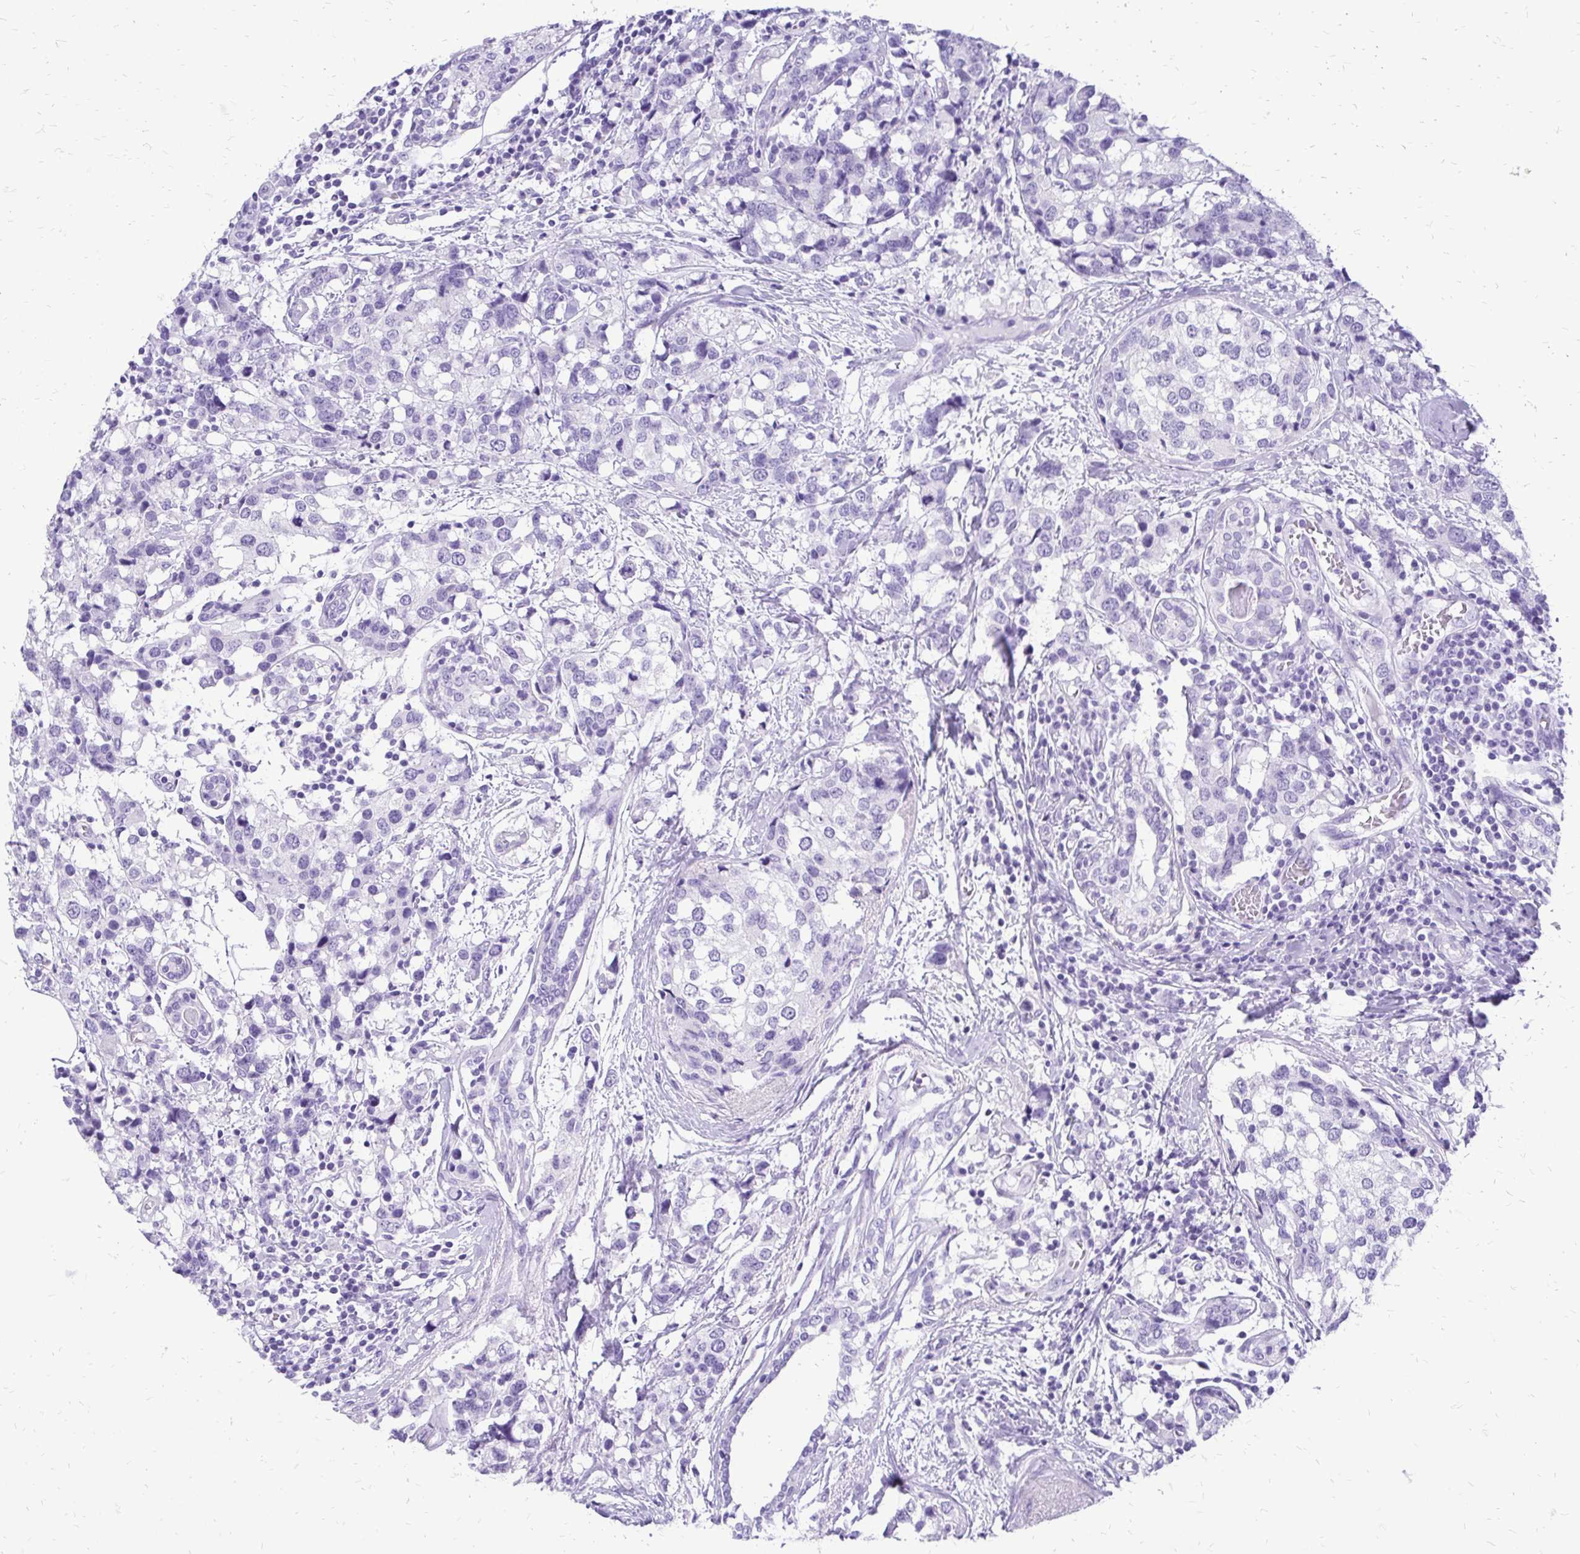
{"staining": {"intensity": "negative", "quantity": "none", "location": "none"}, "tissue": "breast cancer", "cell_type": "Tumor cells", "image_type": "cancer", "snomed": [{"axis": "morphology", "description": "Lobular carcinoma"}, {"axis": "topography", "description": "Breast"}], "caption": "Breast lobular carcinoma was stained to show a protein in brown. There is no significant staining in tumor cells.", "gene": "SLC32A1", "patient": {"sex": "female", "age": 59}}